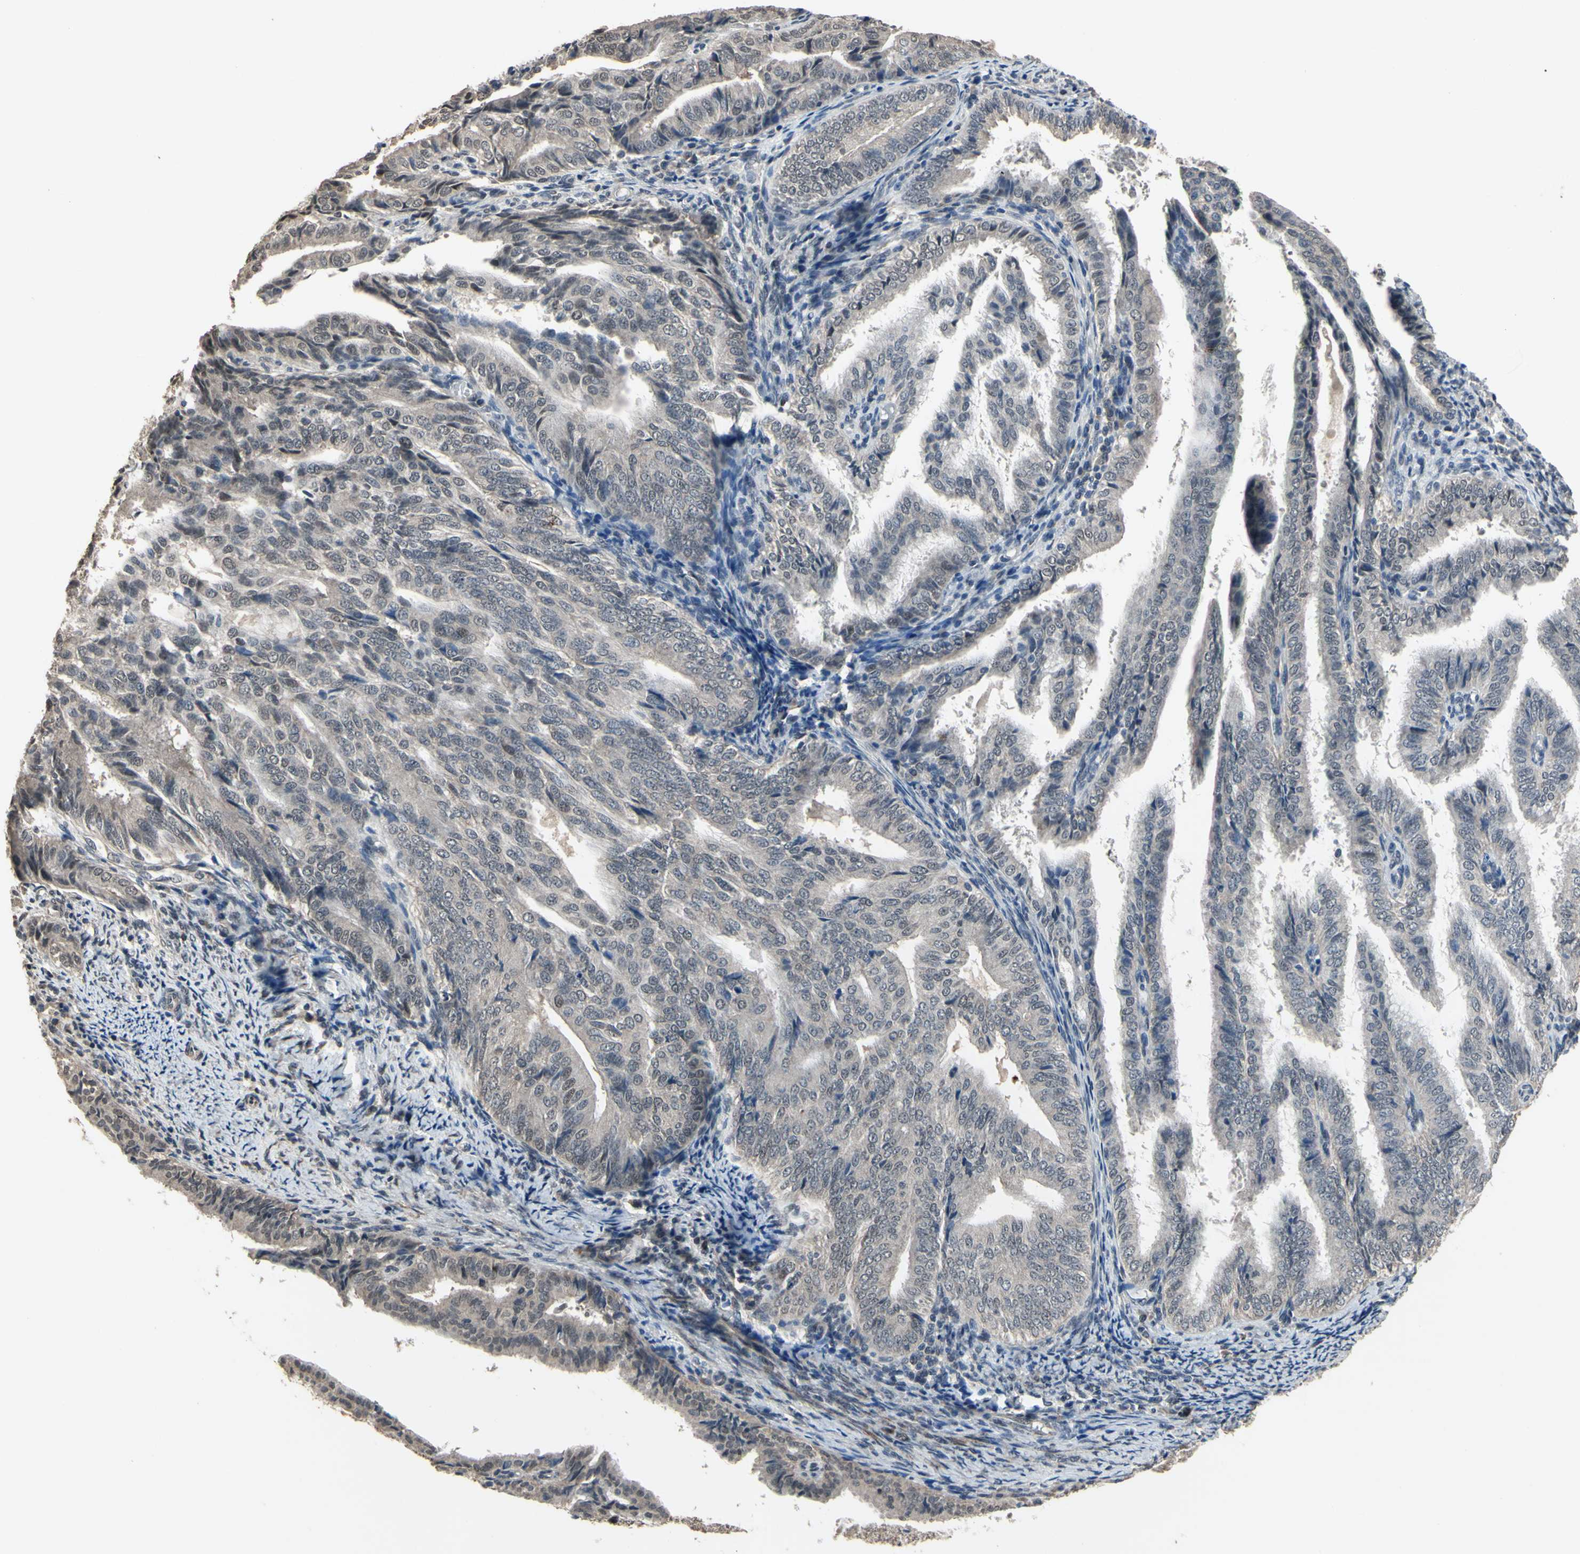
{"staining": {"intensity": "negative", "quantity": "none", "location": "none"}, "tissue": "endometrial cancer", "cell_type": "Tumor cells", "image_type": "cancer", "snomed": [{"axis": "morphology", "description": "Adenocarcinoma, NOS"}, {"axis": "topography", "description": "Endometrium"}], "caption": "Immunohistochemistry image of human endometrial cancer (adenocarcinoma) stained for a protein (brown), which demonstrates no positivity in tumor cells.", "gene": "ZNF174", "patient": {"sex": "female", "age": 58}}